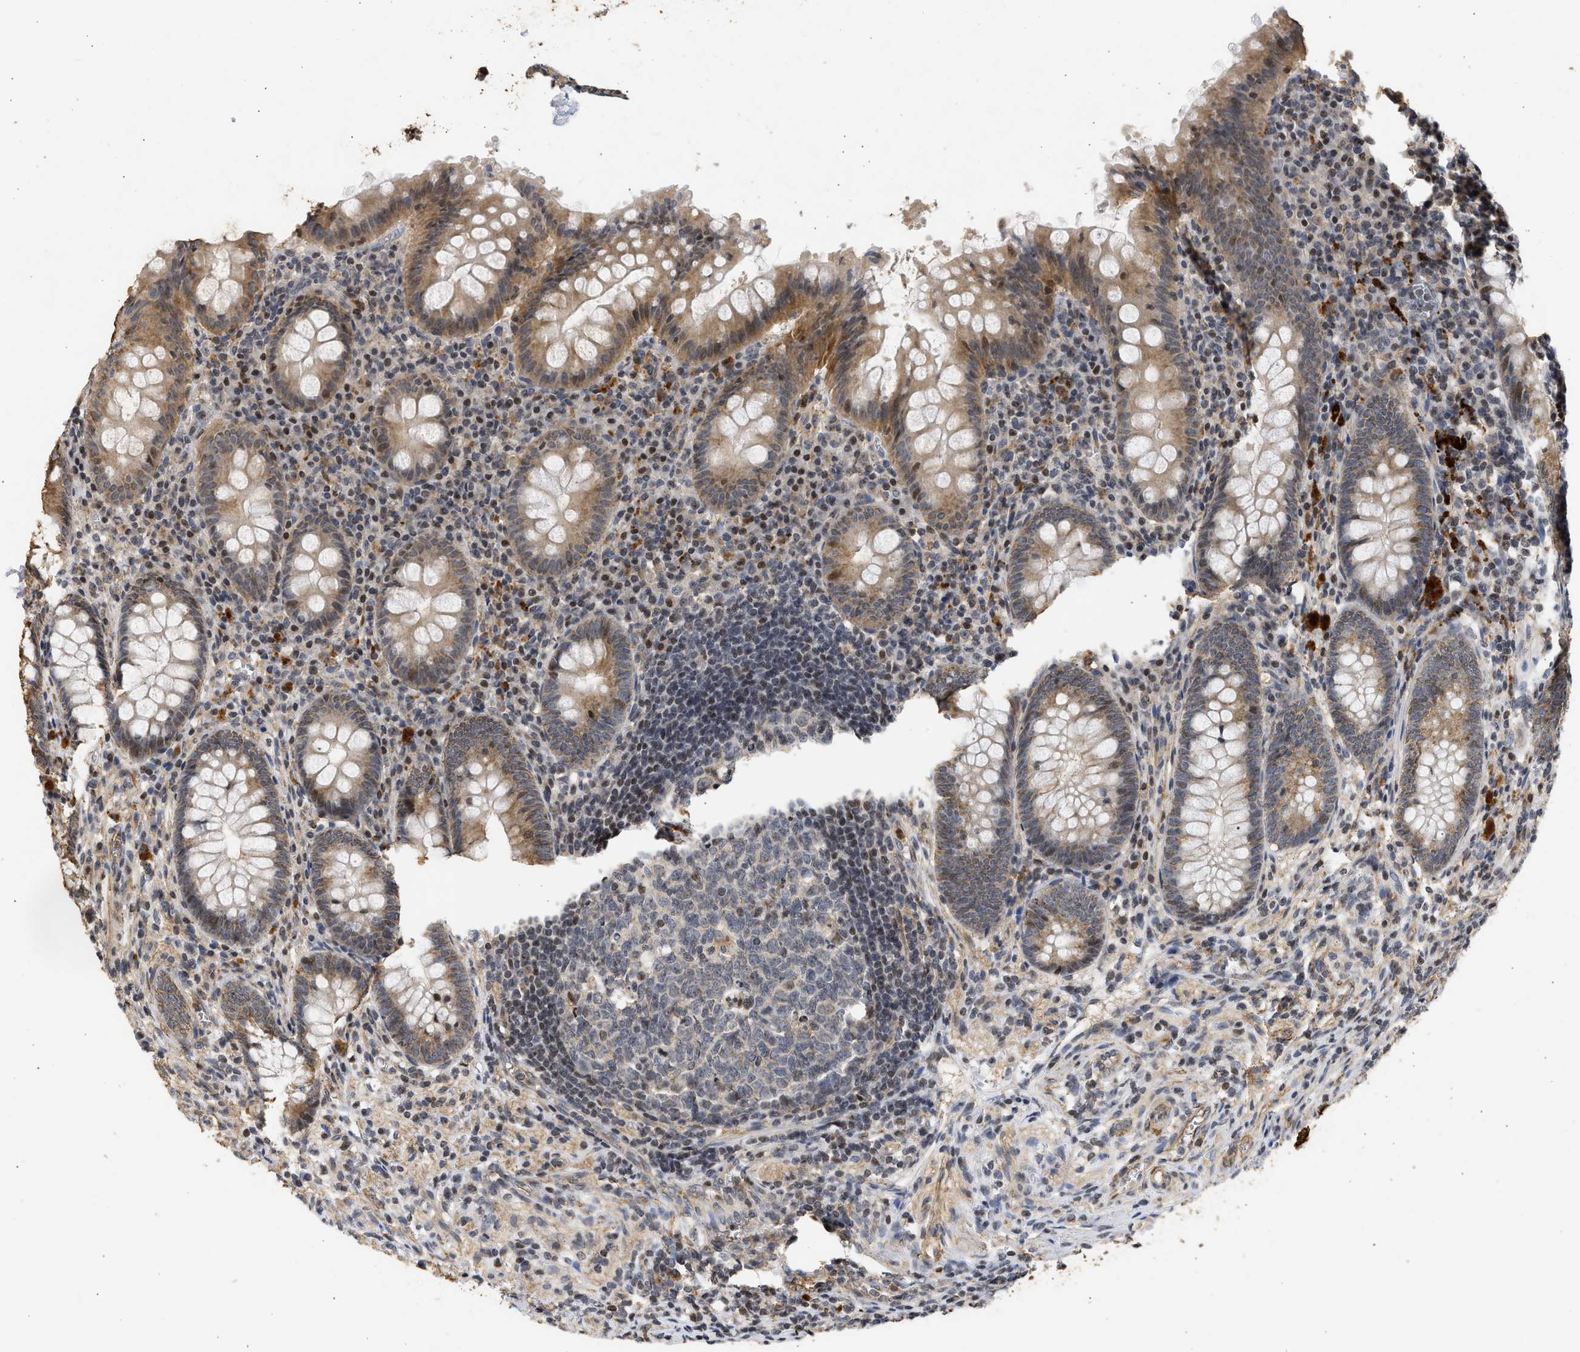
{"staining": {"intensity": "moderate", "quantity": ">75%", "location": "cytoplasmic/membranous,nuclear"}, "tissue": "appendix", "cell_type": "Glandular cells", "image_type": "normal", "snomed": [{"axis": "morphology", "description": "Normal tissue, NOS"}, {"axis": "topography", "description": "Appendix"}], "caption": "A medium amount of moderate cytoplasmic/membranous,nuclear positivity is appreciated in approximately >75% of glandular cells in benign appendix.", "gene": "ENSG00000142539", "patient": {"sex": "male", "age": 56}}